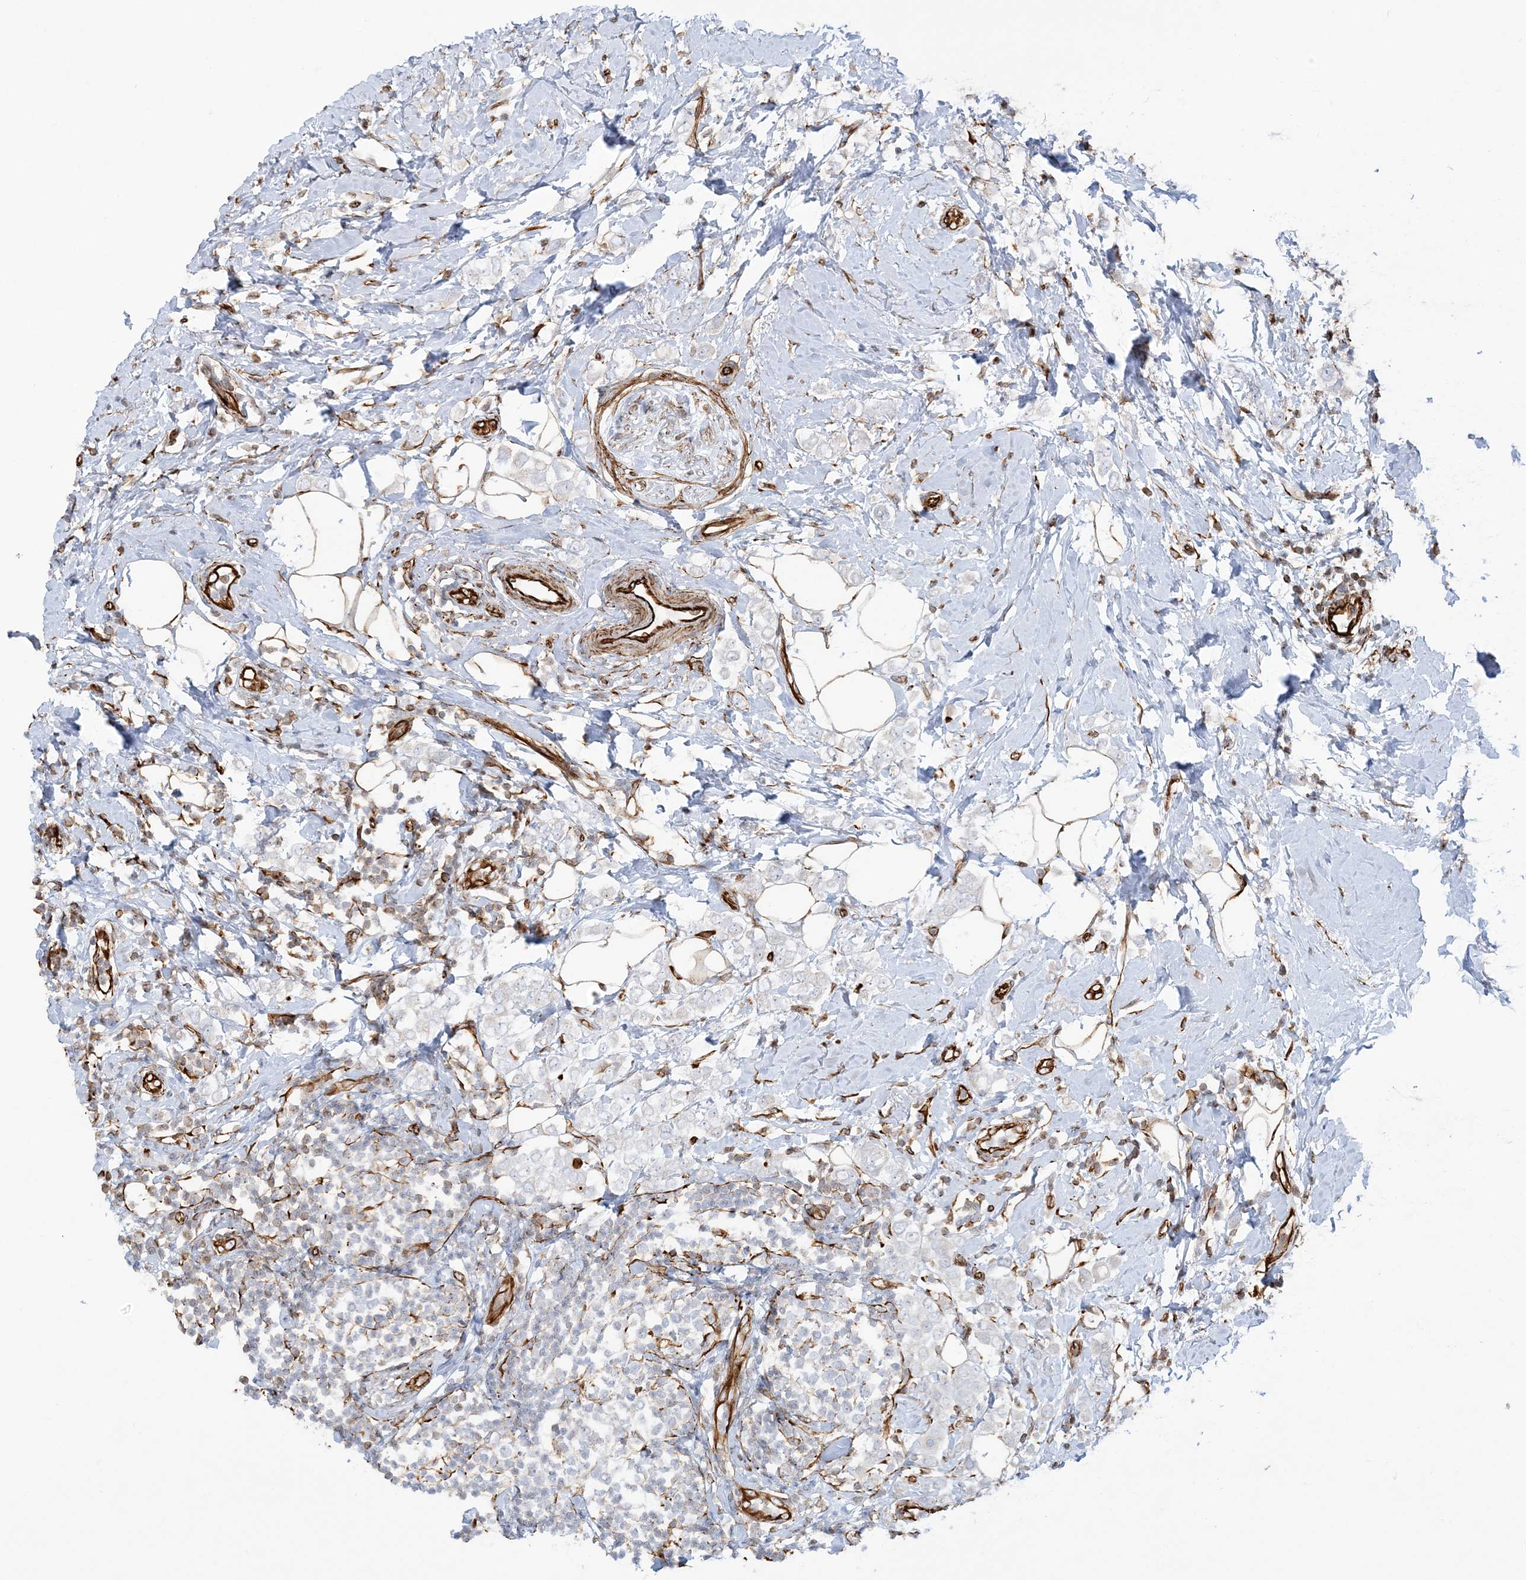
{"staining": {"intensity": "negative", "quantity": "none", "location": "none"}, "tissue": "breast cancer", "cell_type": "Tumor cells", "image_type": "cancer", "snomed": [{"axis": "morphology", "description": "Lobular carcinoma"}, {"axis": "topography", "description": "Breast"}], "caption": "A high-resolution micrograph shows immunohistochemistry staining of breast cancer (lobular carcinoma), which exhibits no significant positivity in tumor cells. (DAB (3,3'-diaminobenzidine) immunohistochemistry (IHC) with hematoxylin counter stain).", "gene": "SCLT1", "patient": {"sex": "female", "age": 47}}